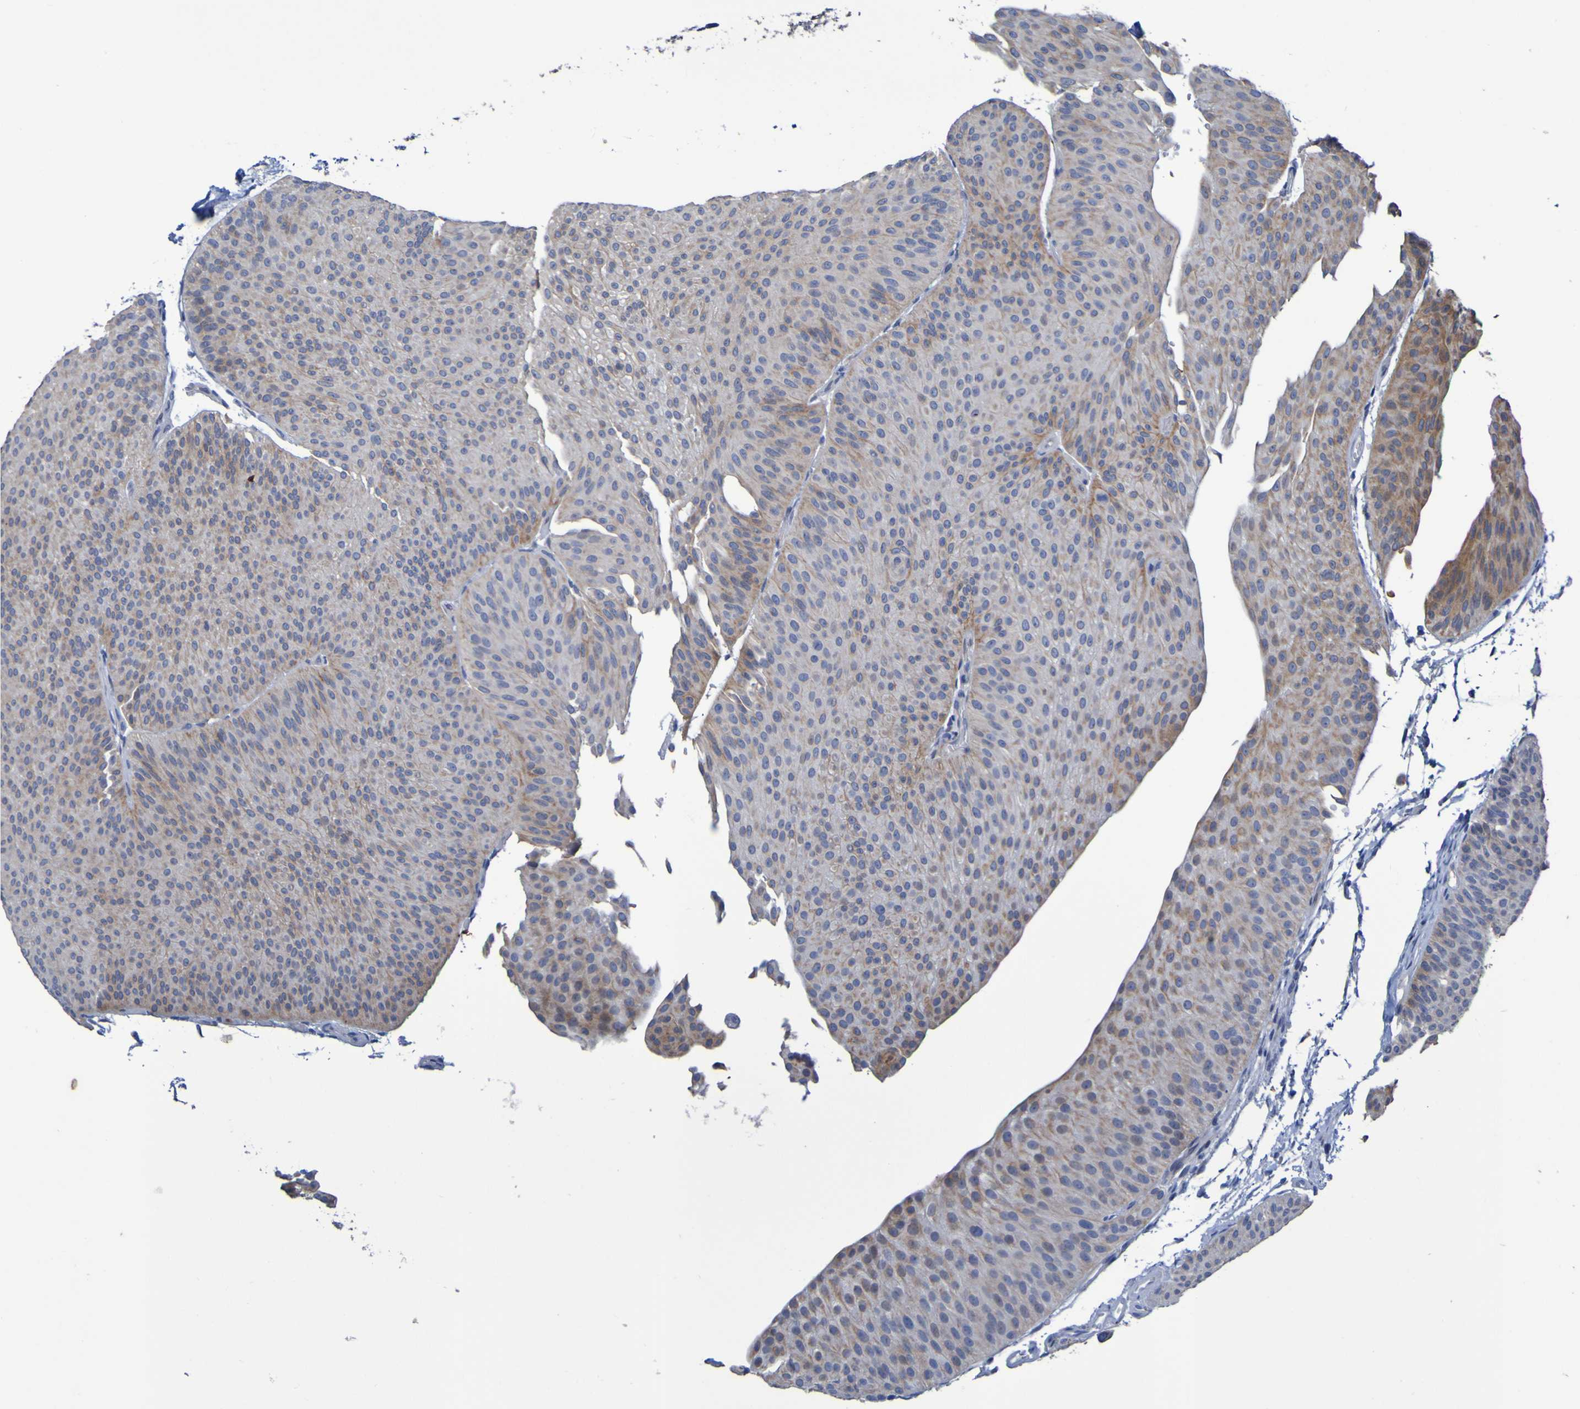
{"staining": {"intensity": "moderate", "quantity": "25%-75%", "location": "cytoplasmic/membranous"}, "tissue": "urothelial cancer", "cell_type": "Tumor cells", "image_type": "cancer", "snomed": [{"axis": "morphology", "description": "Urothelial carcinoma, Low grade"}, {"axis": "topography", "description": "Urinary bladder"}], "caption": "Human low-grade urothelial carcinoma stained with a brown dye reveals moderate cytoplasmic/membranous positive positivity in about 25%-75% of tumor cells.", "gene": "C11orf24", "patient": {"sex": "female", "age": 60}}